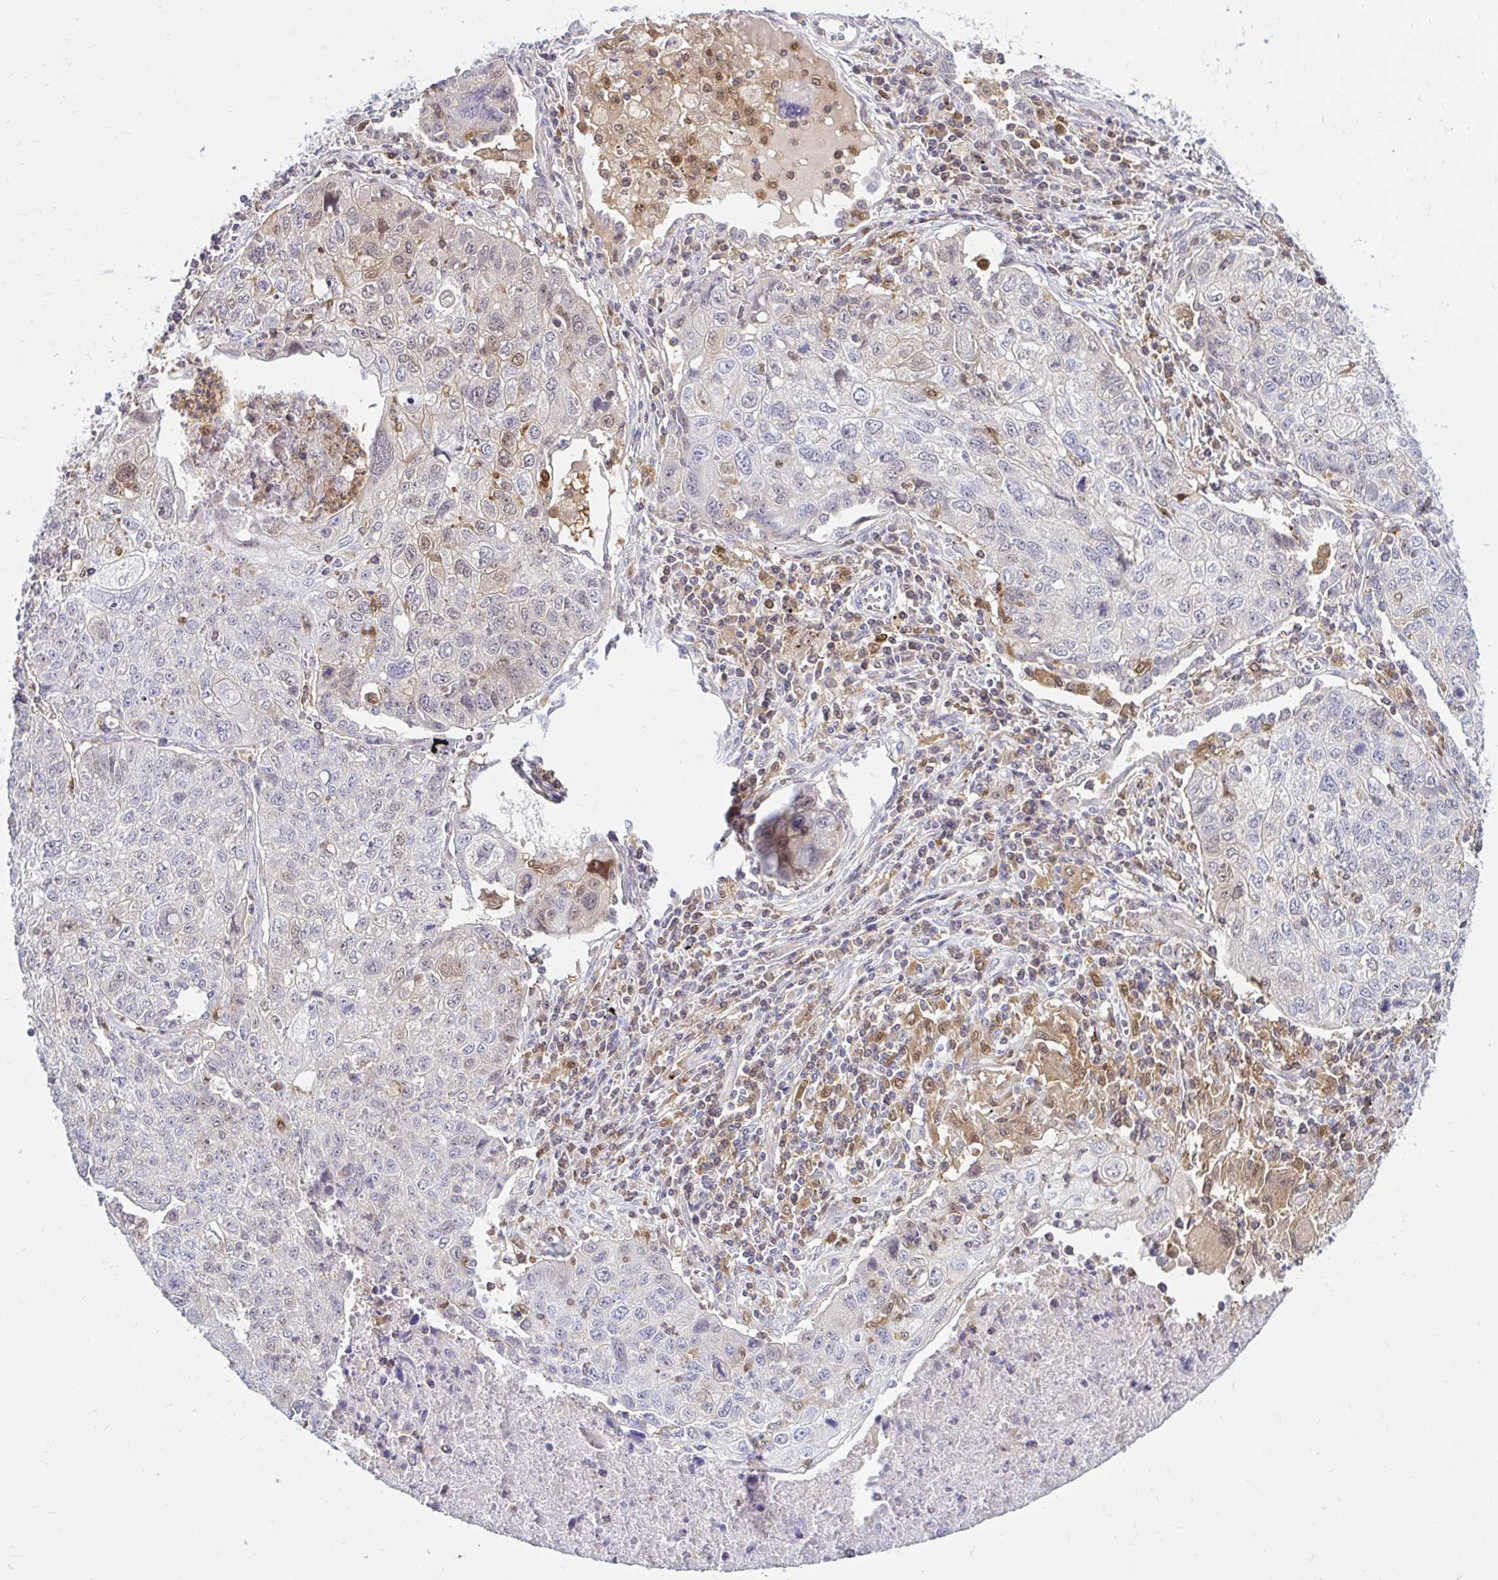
{"staining": {"intensity": "negative", "quantity": "none", "location": "none"}, "tissue": "lung cancer", "cell_type": "Tumor cells", "image_type": "cancer", "snomed": [{"axis": "morphology", "description": "Normal morphology"}, {"axis": "morphology", "description": "Aneuploidy"}, {"axis": "morphology", "description": "Squamous cell carcinoma, NOS"}, {"axis": "topography", "description": "Lymph node"}, {"axis": "topography", "description": "Lung"}], "caption": "Immunohistochemistry (IHC) photomicrograph of lung cancer (squamous cell carcinoma) stained for a protein (brown), which displays no staining in tumor cells.", "gene": "PYCARD", "patient": {"sex": "female", "age": 76}}